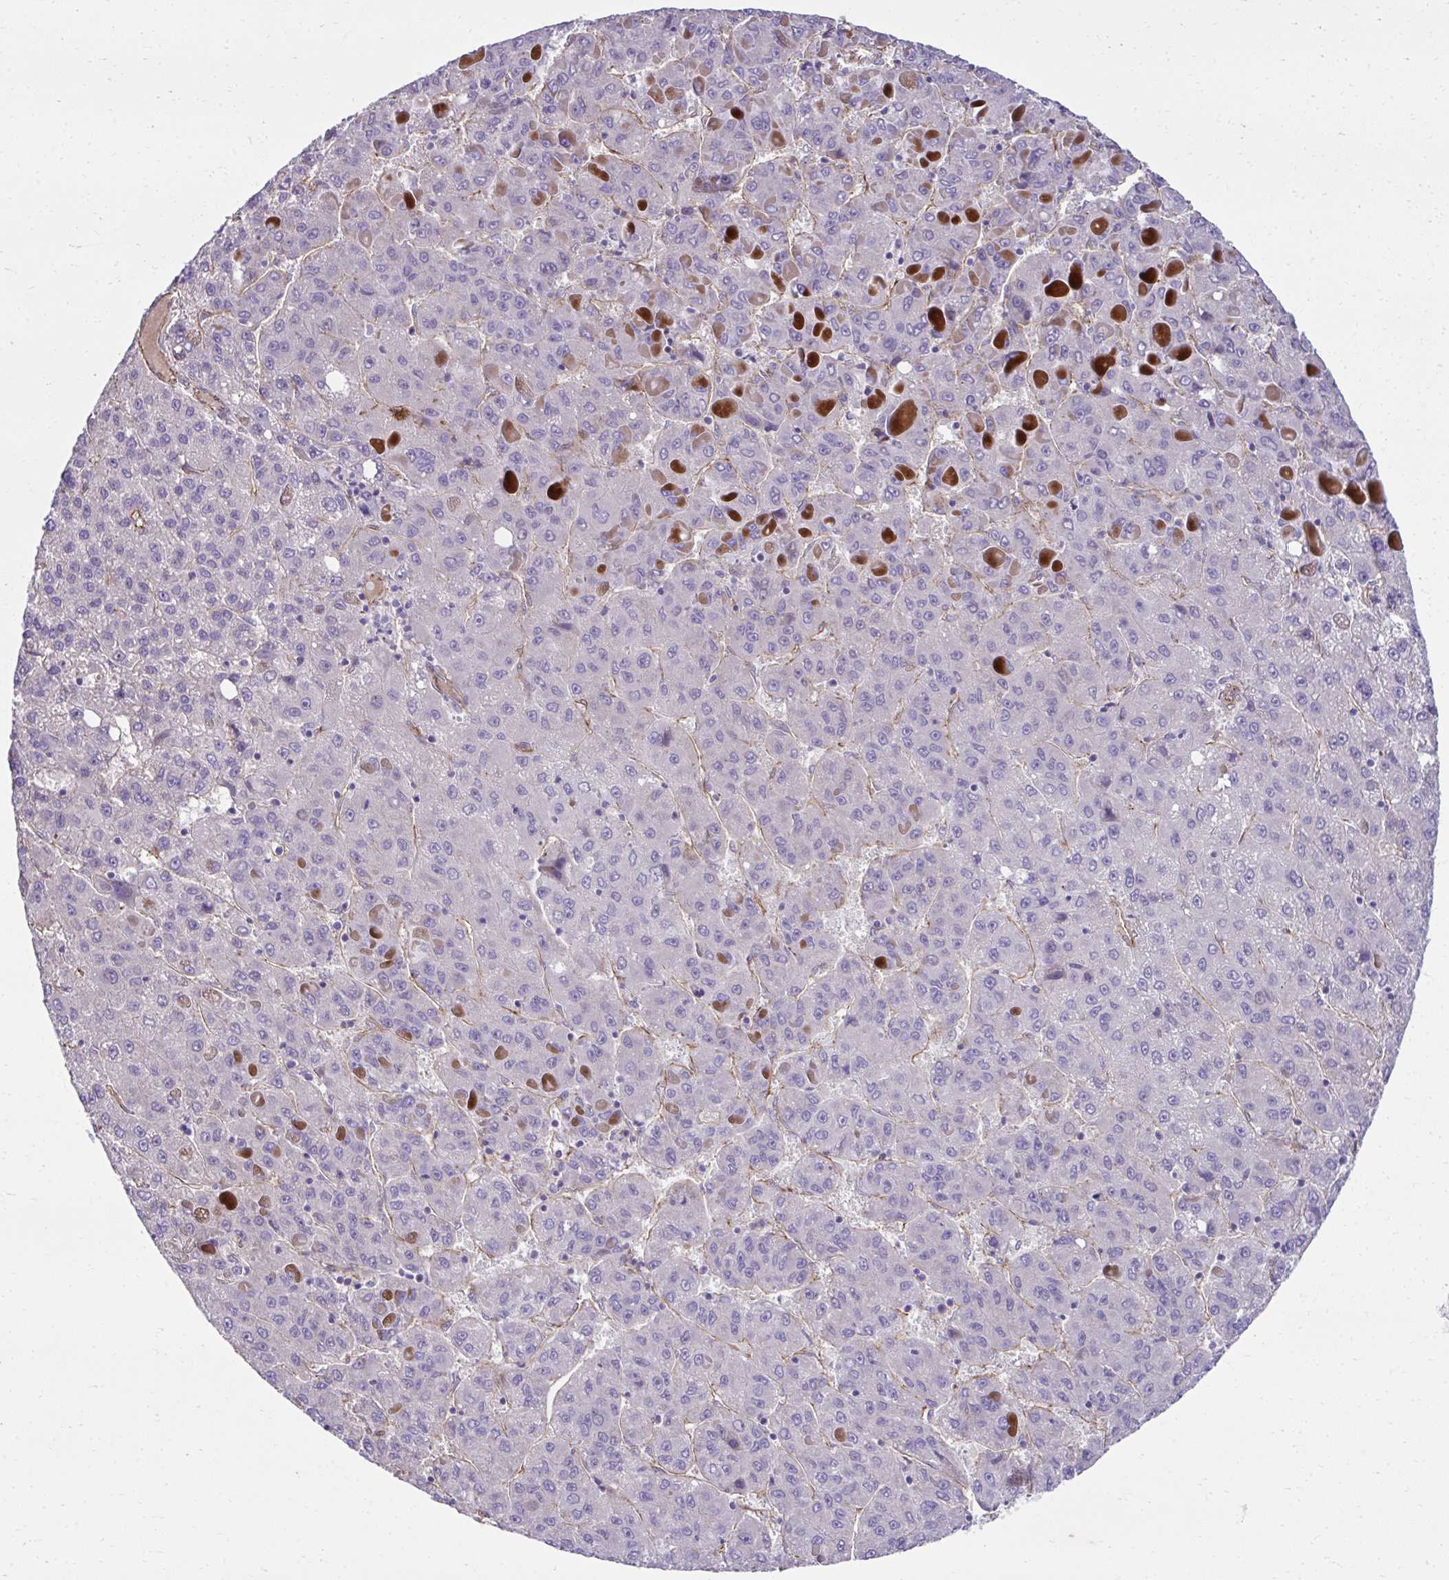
{"staining": {"intensity": "negative", "quantity": "none", "location": "none"}, "tissue": "liver cancer", "cell_type": "Tumor cells", "image_type": "cancer", "snomed": [{"axis": "morphology", "description": "Carcinoma, Hepatocellular, NOS"}, {"axis": "topography", "description": "Liver"}], "caption": "Tumor cells are negative for brown protein staining in hepatocellular carcinoma (liver).", "gene": "TRIM52", "patient": {"sex": "female", "age": 82}}